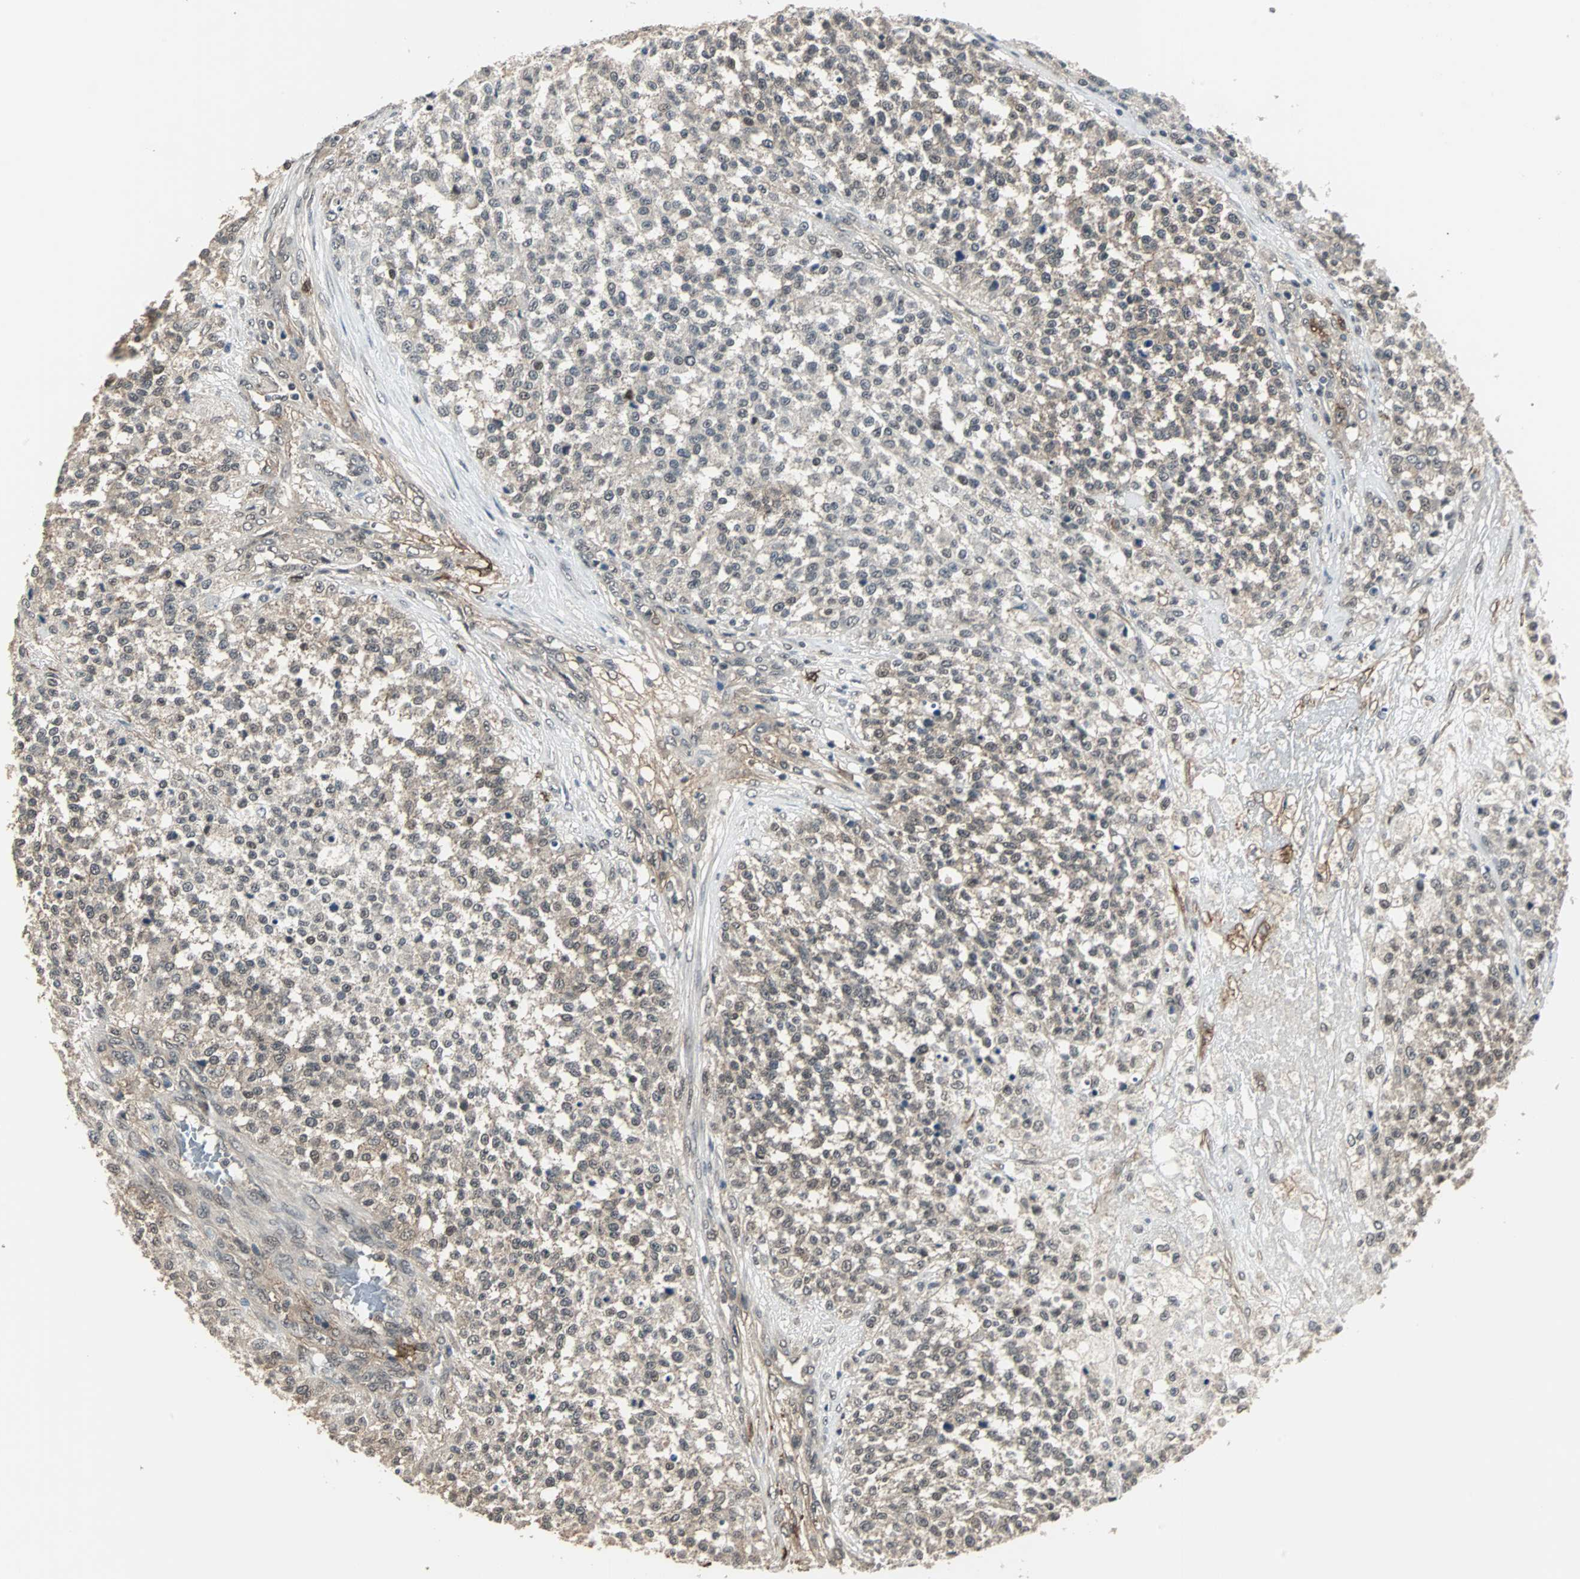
{"staining": {"intensity": "weak", "quantity": "25%-75%", "location": "cytoplasmic/membranous"}, "tissue": "testis cancer", "cell_type": "Tumor cells", "image_type": "cancer", "snomed": [{"axis": "morphology", "description": "Seminoma, NOS"}, {"axis": "topography", "description": "Testis"}], "caption": "IHC micrograph of testis cancer stained for a protein (brown), which reveals low levels of weak cytoplasmic/membranous positivity in approximately 25%-75% of tumor cells.", "gene": "MKX", "patient": {"sex": "male", "age": 59}}